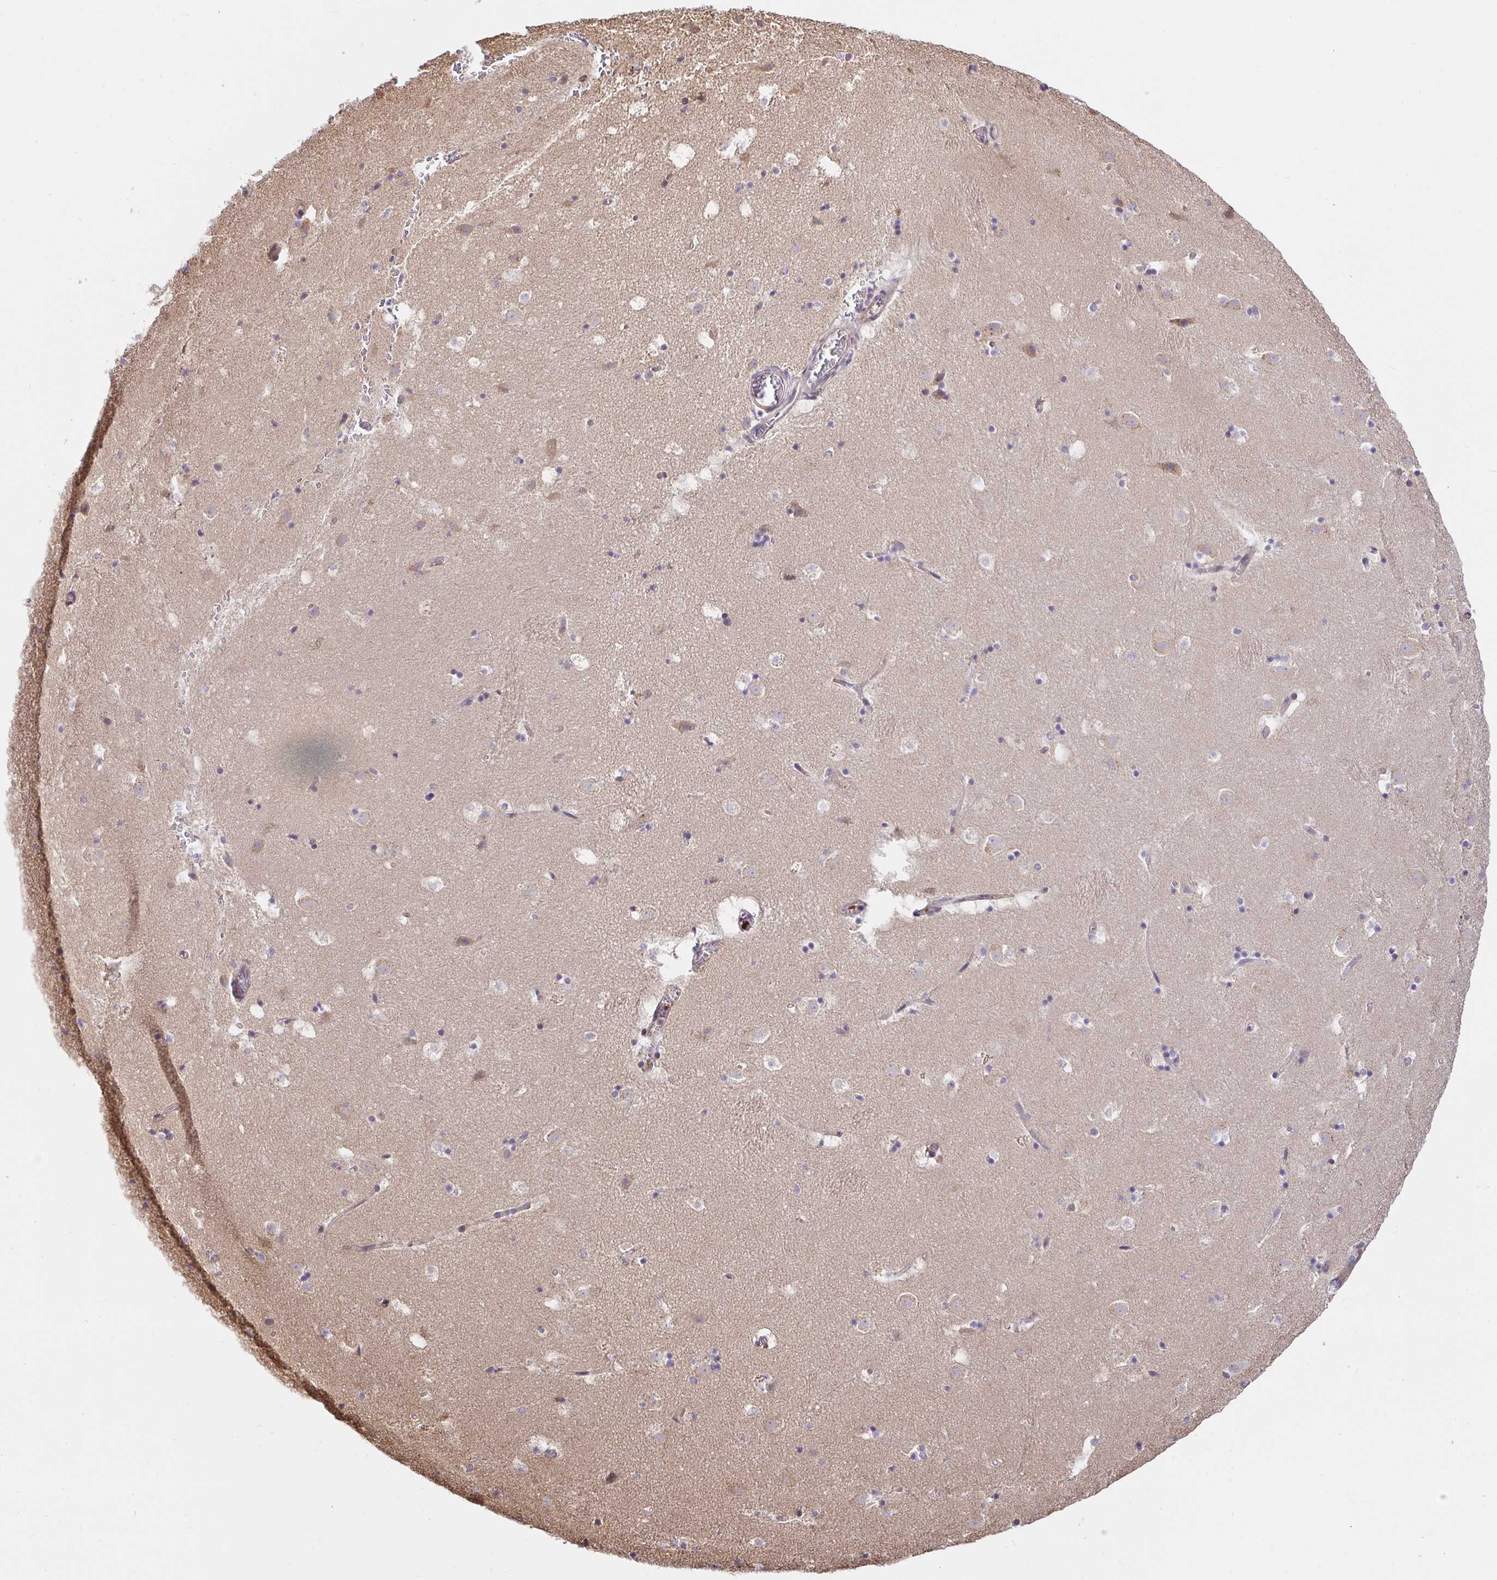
{"staining": {"intensity": "negative", "quantity": "none", "location": "none"}, "tissue": "caudate", "cell_type": "Glial cells", "image_type": "normal", "snomed": [{"axis": "morphology", "description": "Normal tissue, NOS"}, {"axis": "topography", "description": "Lateral ventricle wall"}], "caption": "Caudate was stained to show a protein in brown. There is no significant positivity in glial cells. (DAB immunohistochemistry, high magnification).", "gene": "TRIM55", "patient": {"sex": "male", "age": 37}}